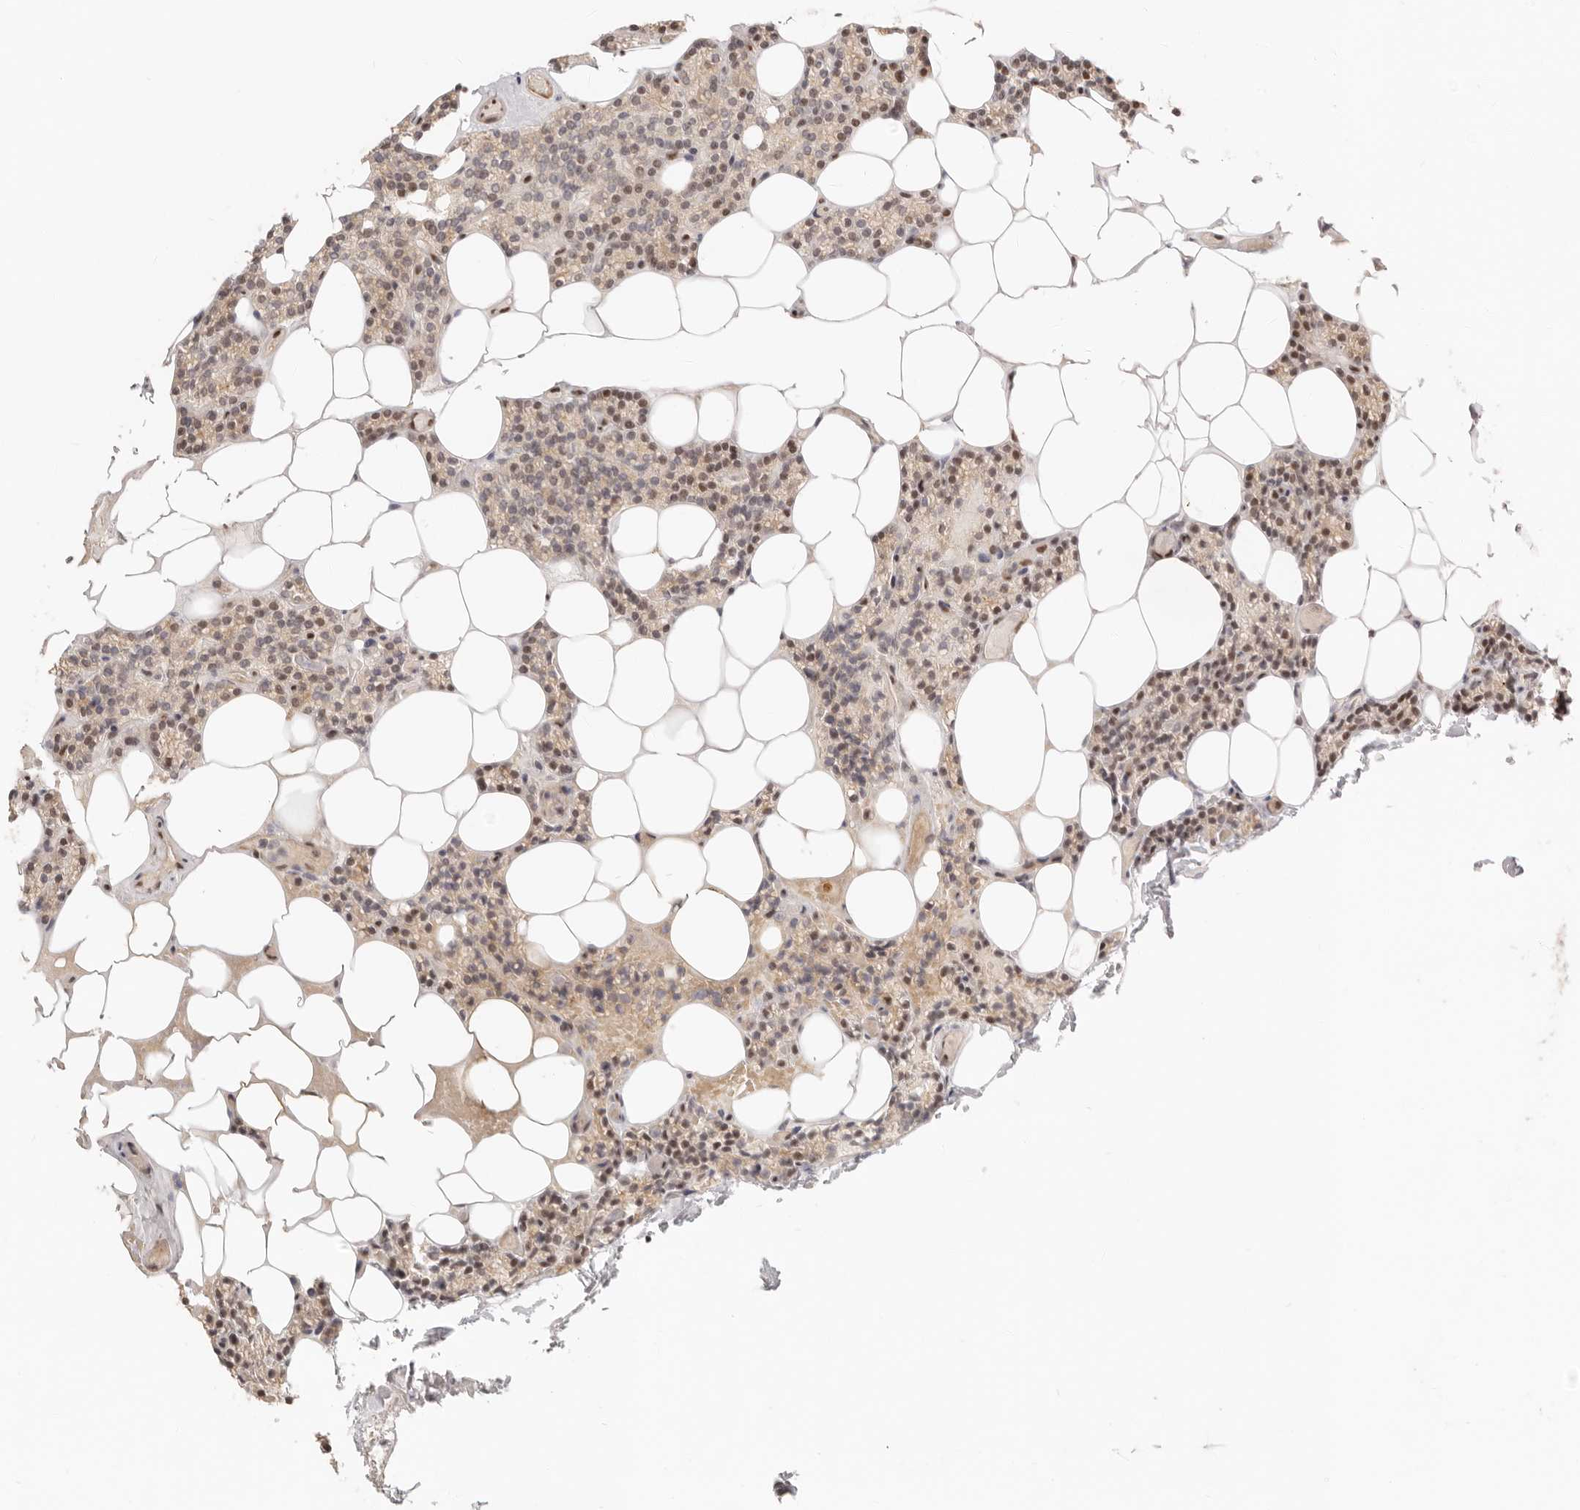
{"staining": {"intensity": "moderate", "quantity": ">75%", "location": "nuclear"}, "tissue": "parathyroid gland", "cell_type": "Glandular cells", "image_type": "normal", "snomed": [{"axis": "morphology", "description": "Normal tissue, NOS"}, {"axis": "topography", "description": "Parathyroid gland"}], "caption": "Immunohistochemistry (IHC) photomicrograph of unremarkable parathyroid gland: parathyroid gland stained using immunohistochemistry shows medium levels of moderate protein expression localized specifically in the nuclear of glandular cells, appearing as a nuclear brown color.", "gene": "GABPA", "patient": {"sex": "male", "age": 75}}